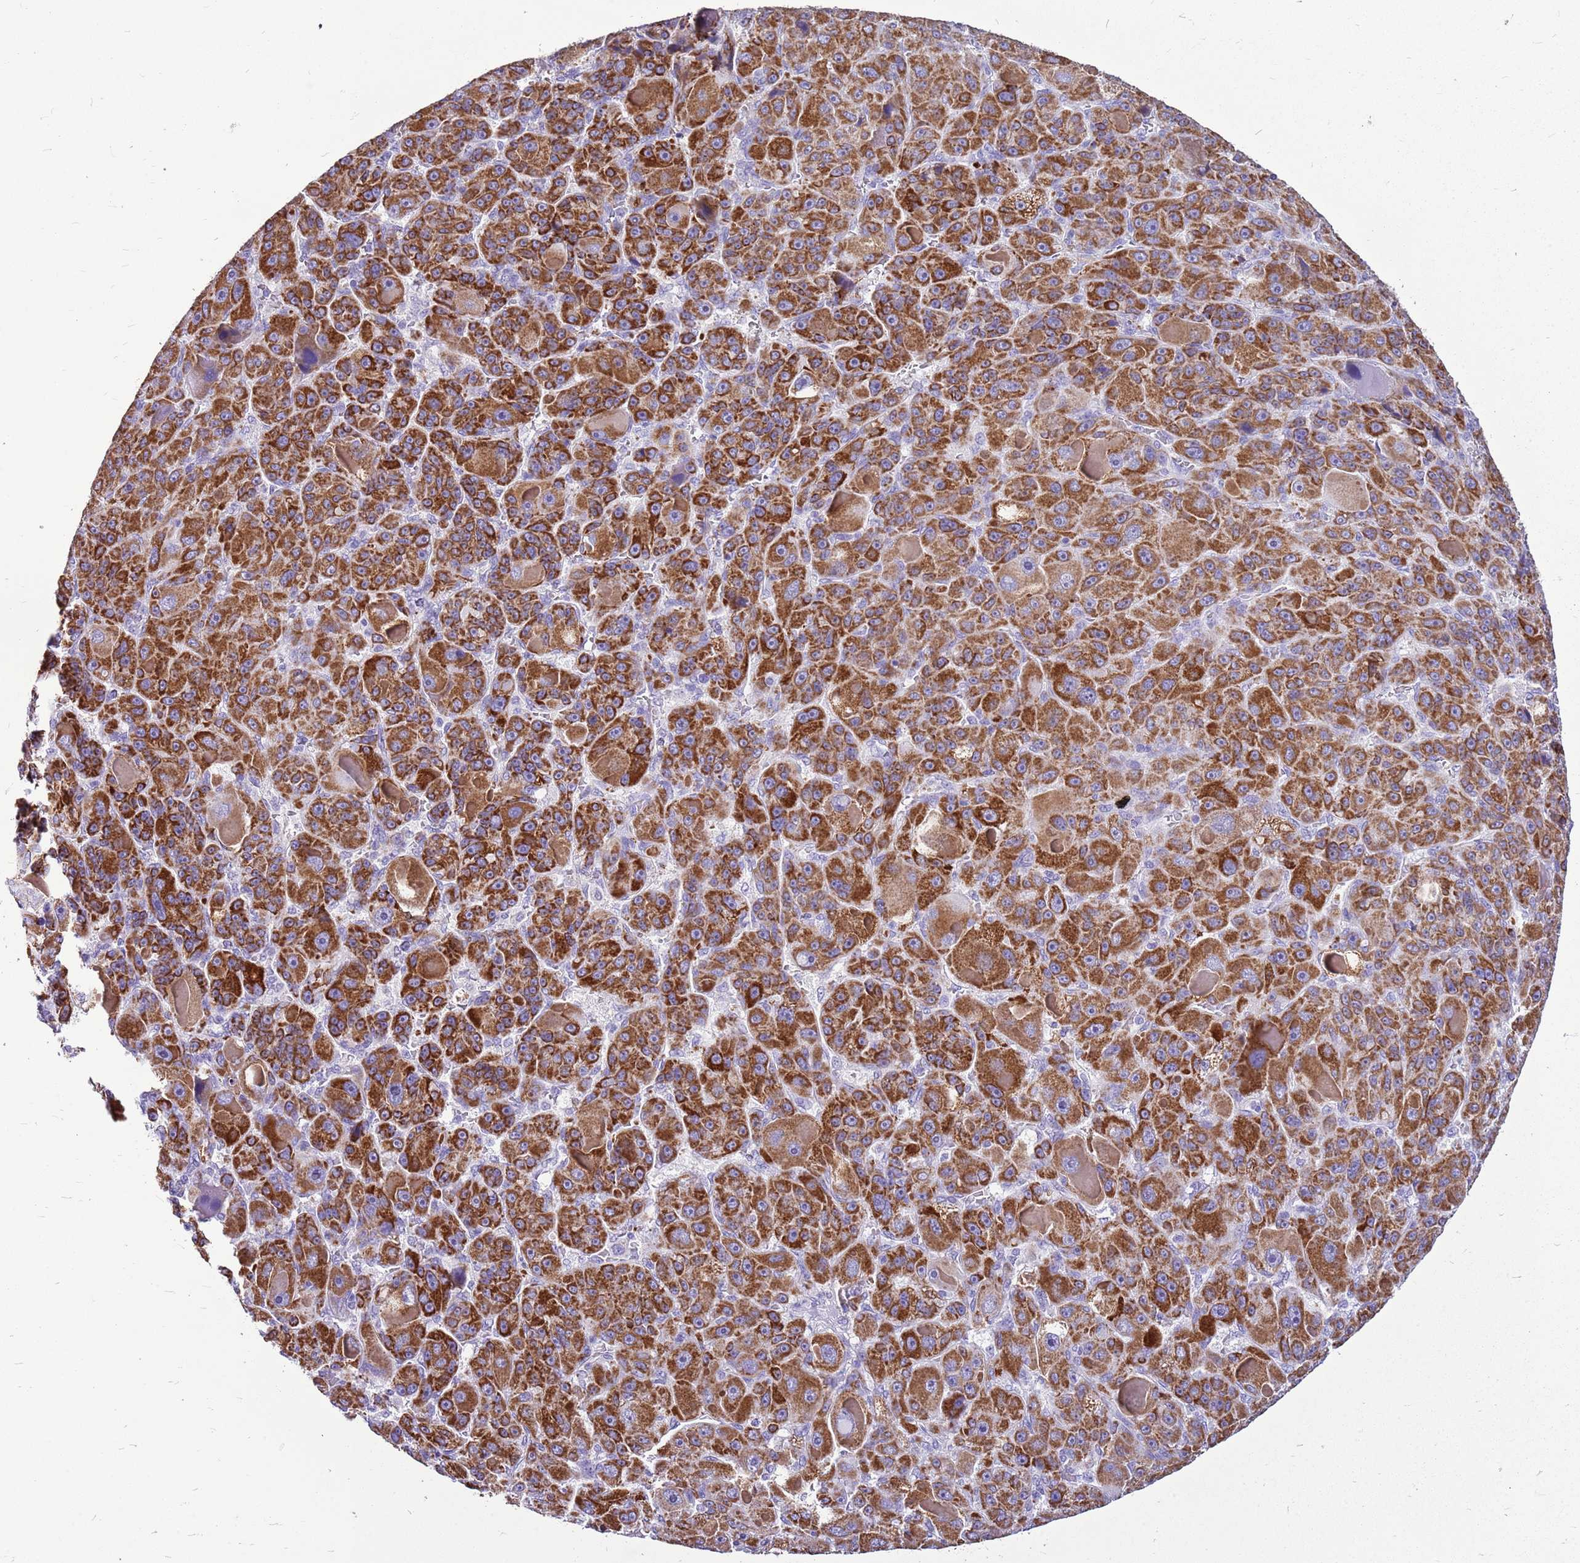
{"staining": {"intensity": "strong", "quantity": ">75%", "location": "cytoplasmic/membranous"}, "tissue": "liver cancer", "cell_type": "Tumor cells", "image_type": "cancer", "snomed": [{"axis": "morphology", "description": "Carcinoma, Hepatocellular, NOS"}, {"axis": "topography", "description": "Liver"}], "caption": "IHC of human liver cancer (hepatocellular carcinoma) displays high levels of strong cytoplasmic/membranous staining in about >75% of tumor cells.", "gene": "ACSS3", "patient": {"sex": "male", "age": 76}}